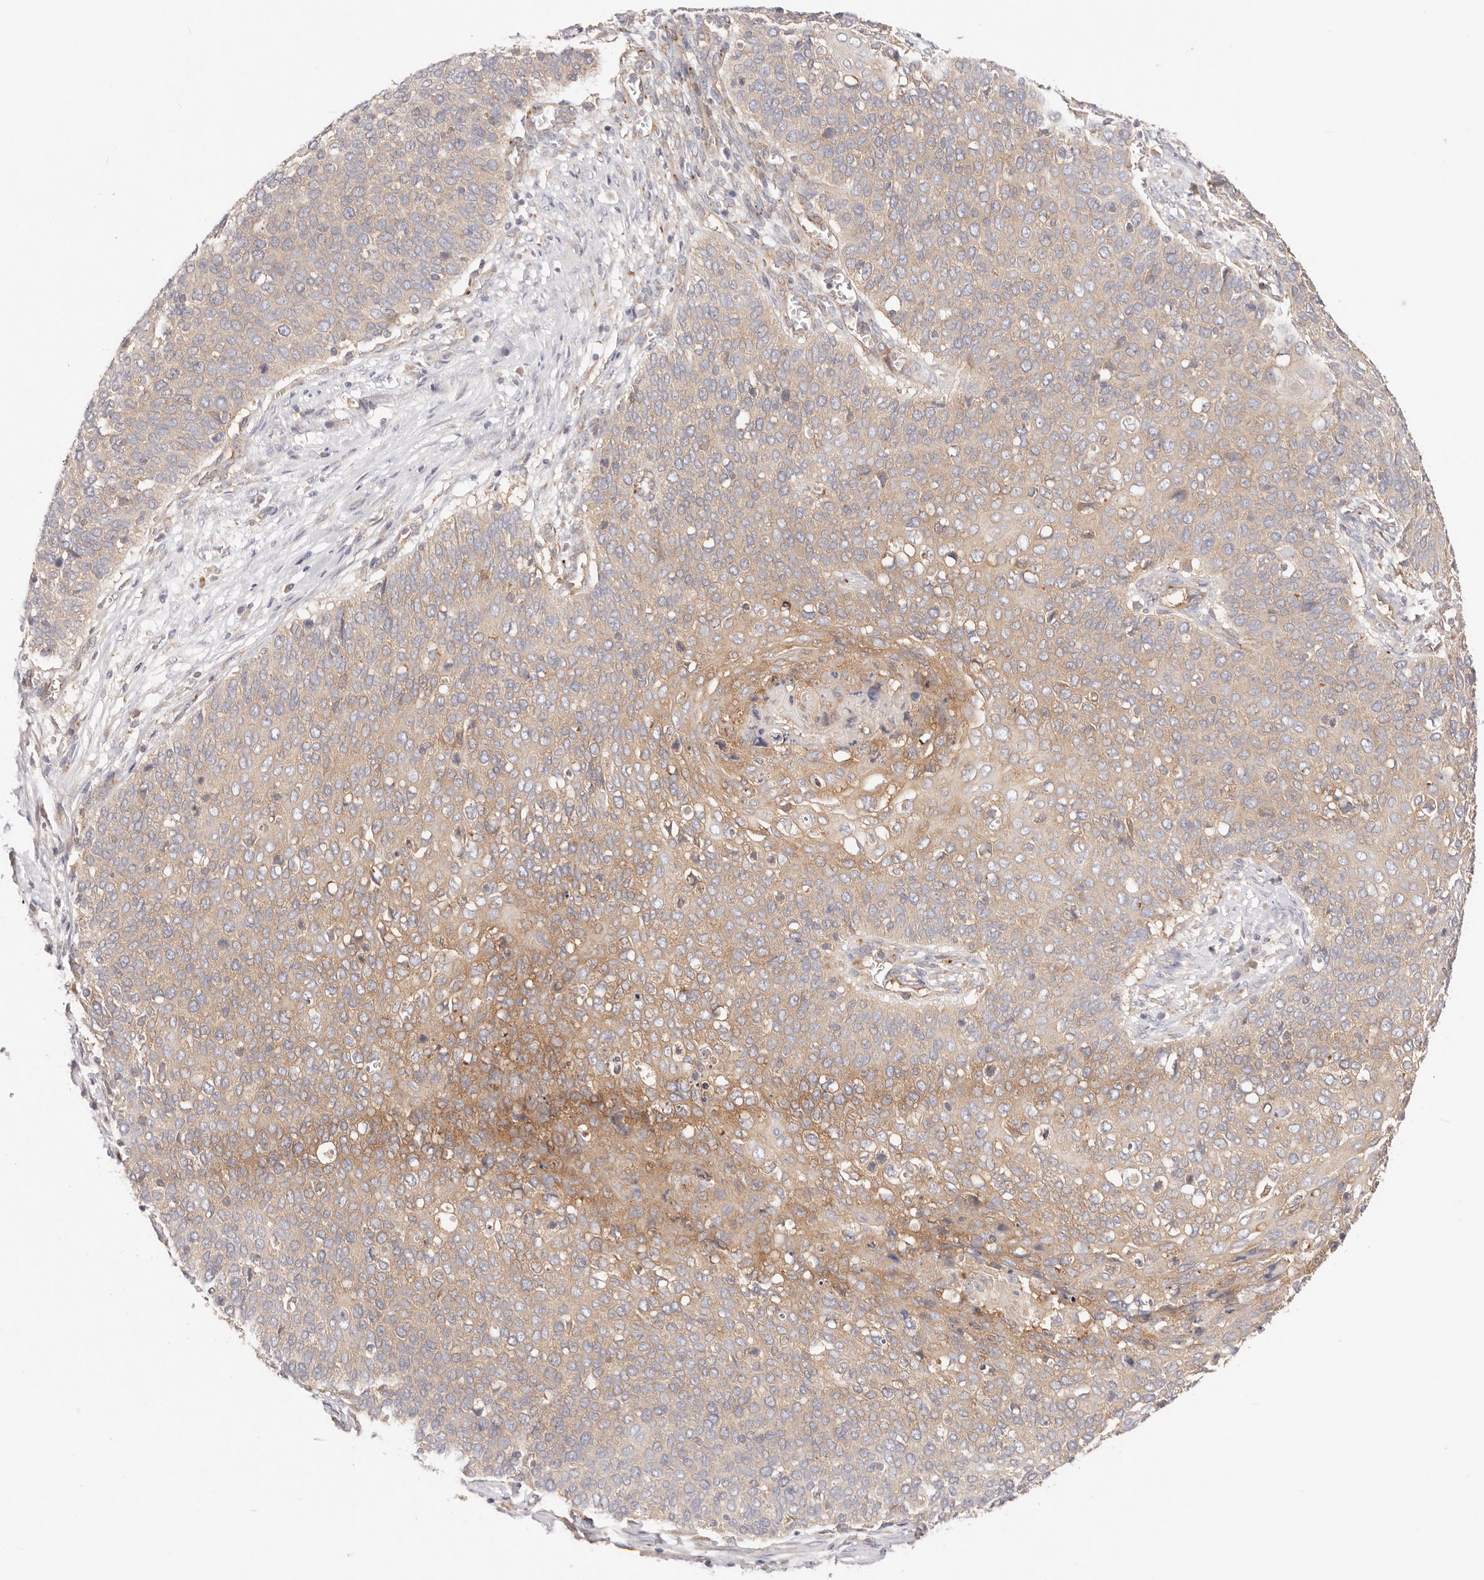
{"staining": {"intensity": "moderate", "quantity": "25%-75%", "location": "cytoplasmic/membranous"}, "tissue": "cervical cancer", "cell_type": "Tumor cells", "image_type": "cancer", "snomed": [{"axis": "morphology", "description": "Squamous cell carcinoma, NOS"}, {"axis": "topography", "description": "Cervix"}], "caption": "Protein expression analysis of human cervical cancer reveals moderate cytoplasmic/membranous staining in about 25%-75% of tumor cells.", "gene": "KCMF1", "patient": {"sex": "female", "age": 39}}